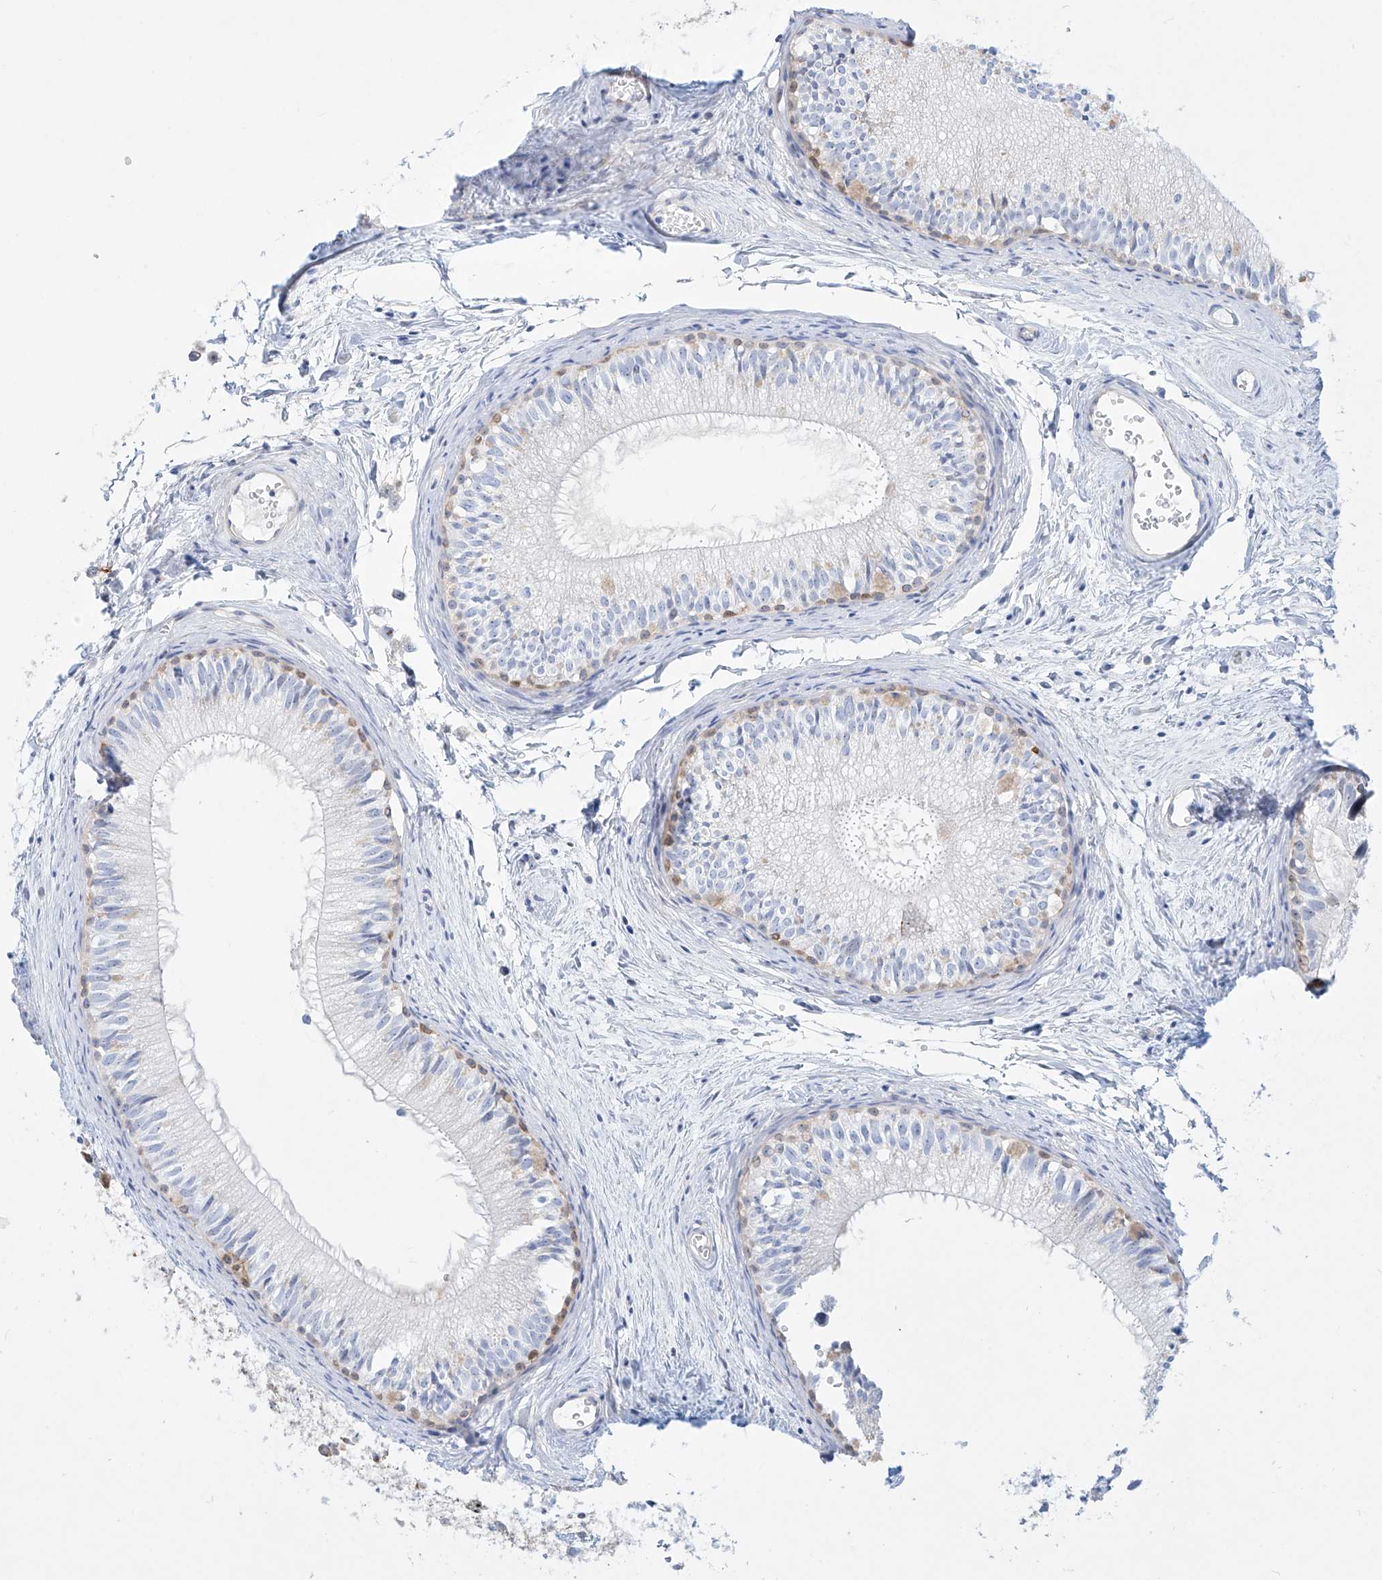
{"staining": {"intensity": "weak", "quantity": "<25%", "location": "cytoplasmic/membranous"}, "tissue": "epididymis", "cell_type": "Glandular cells", "image_type": "normal", "snomed": [{"axis": "morphology", "description": "Normal tissue, NOS"}, {"axis": "topography", "description": "Epididymis"}], "caption": "Glandular cells show no significant protein positivity in normal epididymis. (DAB immunohistochemistry visualized using brightfield microscopy, high magnification).", "gene": "SNU13", "patient": {"sex": "male", "age": 34}}